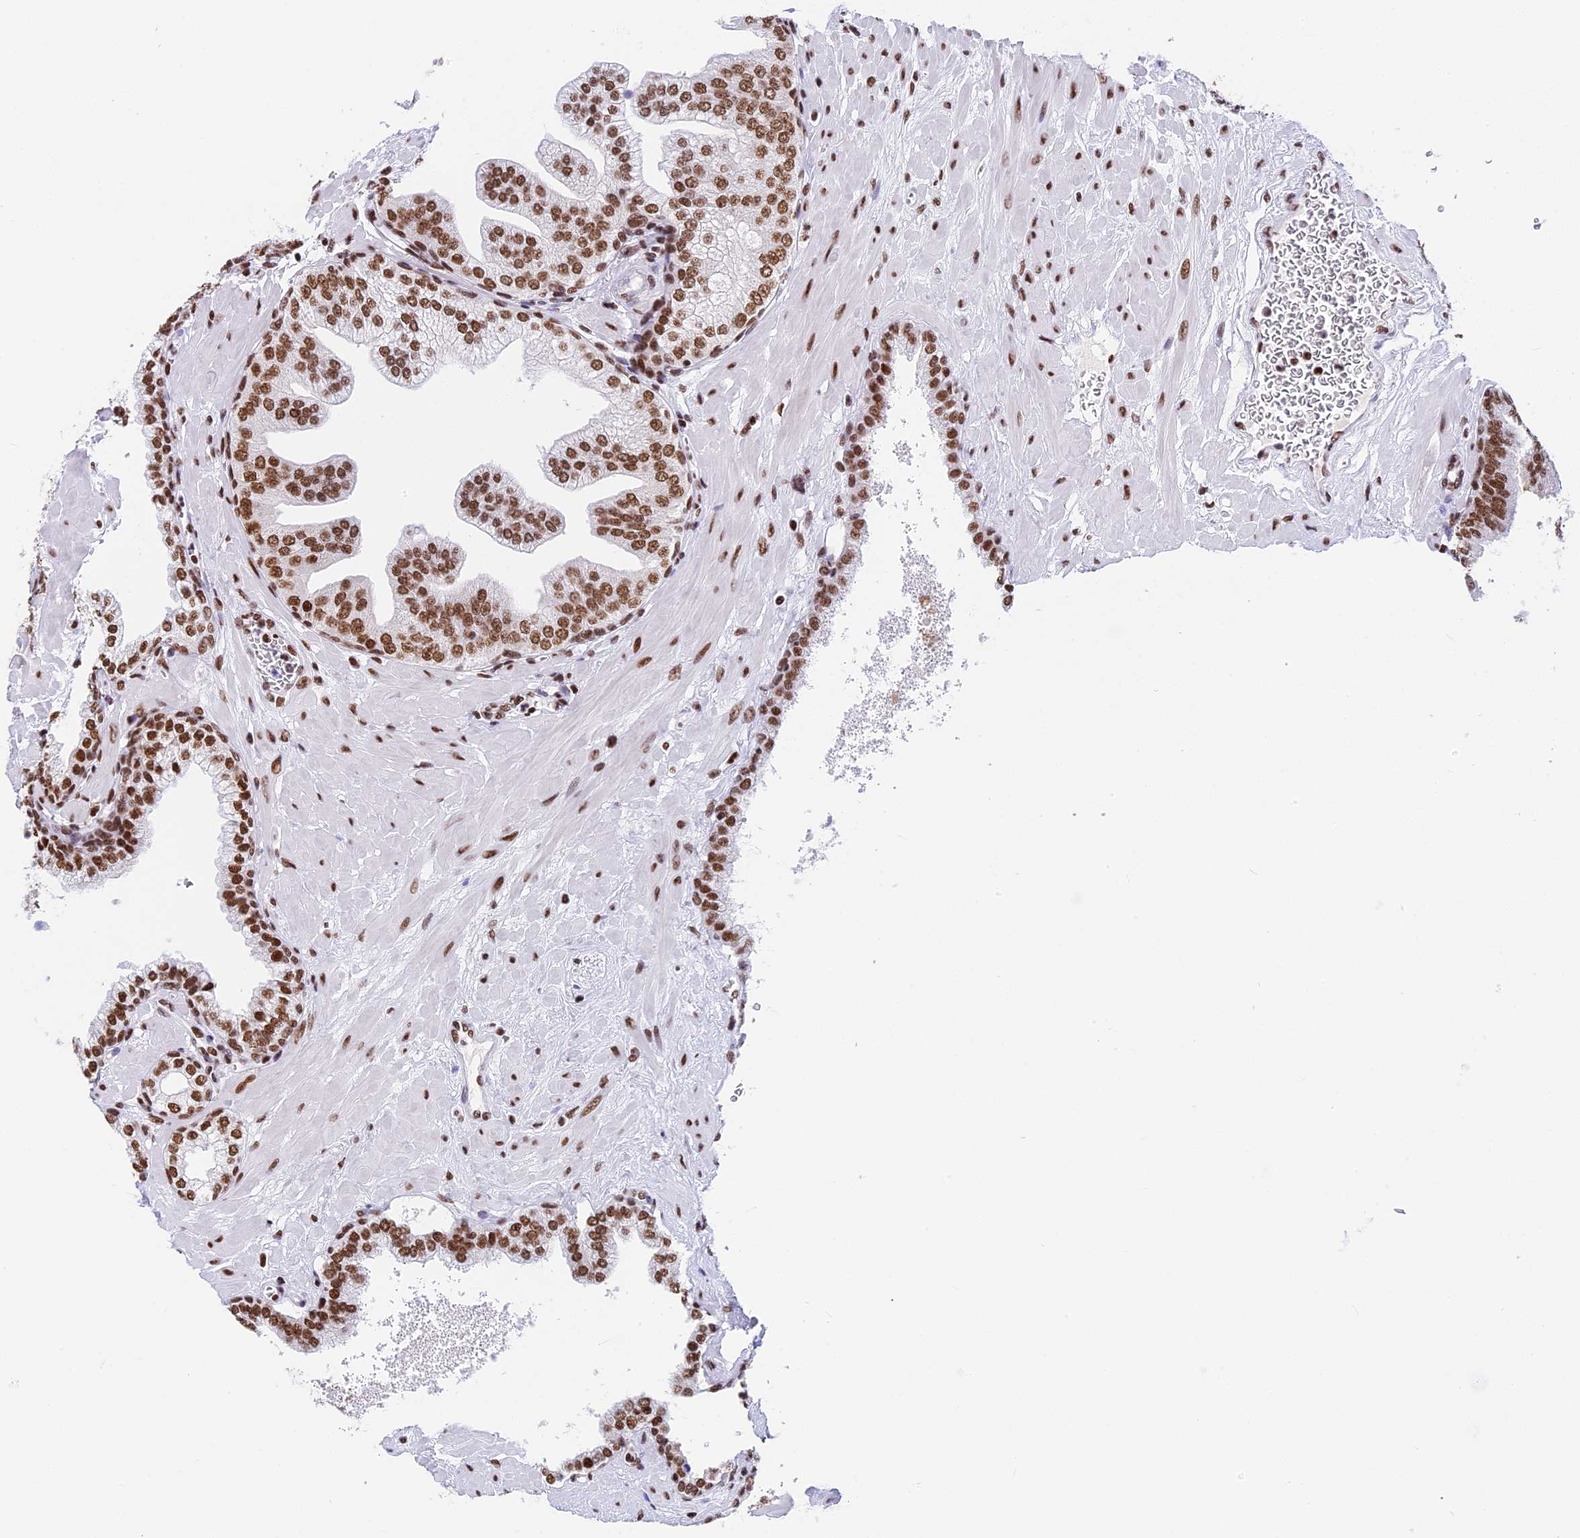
{"staining": {"intensity": "strong", "quantity": ">75%", "location": "nuclear"}, "tissue": "prostate", "cell_type": "Glandular cells", "image_type": "normal", "snomed": [{"axis": "morphology", "description": "Normal tissue, NOS"}, {"axis": "topography", "description": "Prostate"}], "caption": "Brown immunohistochemical staining in normal prostate demonstrates strong nuclear staining in about >75% of glandular cells. The staining is performed using DAB brown chromogen to label protein expression. The nuclei are counter-stained blue using hematoxylin.", "gene": "SBNO1", "patient": {"sex": "male", "age": 60}}